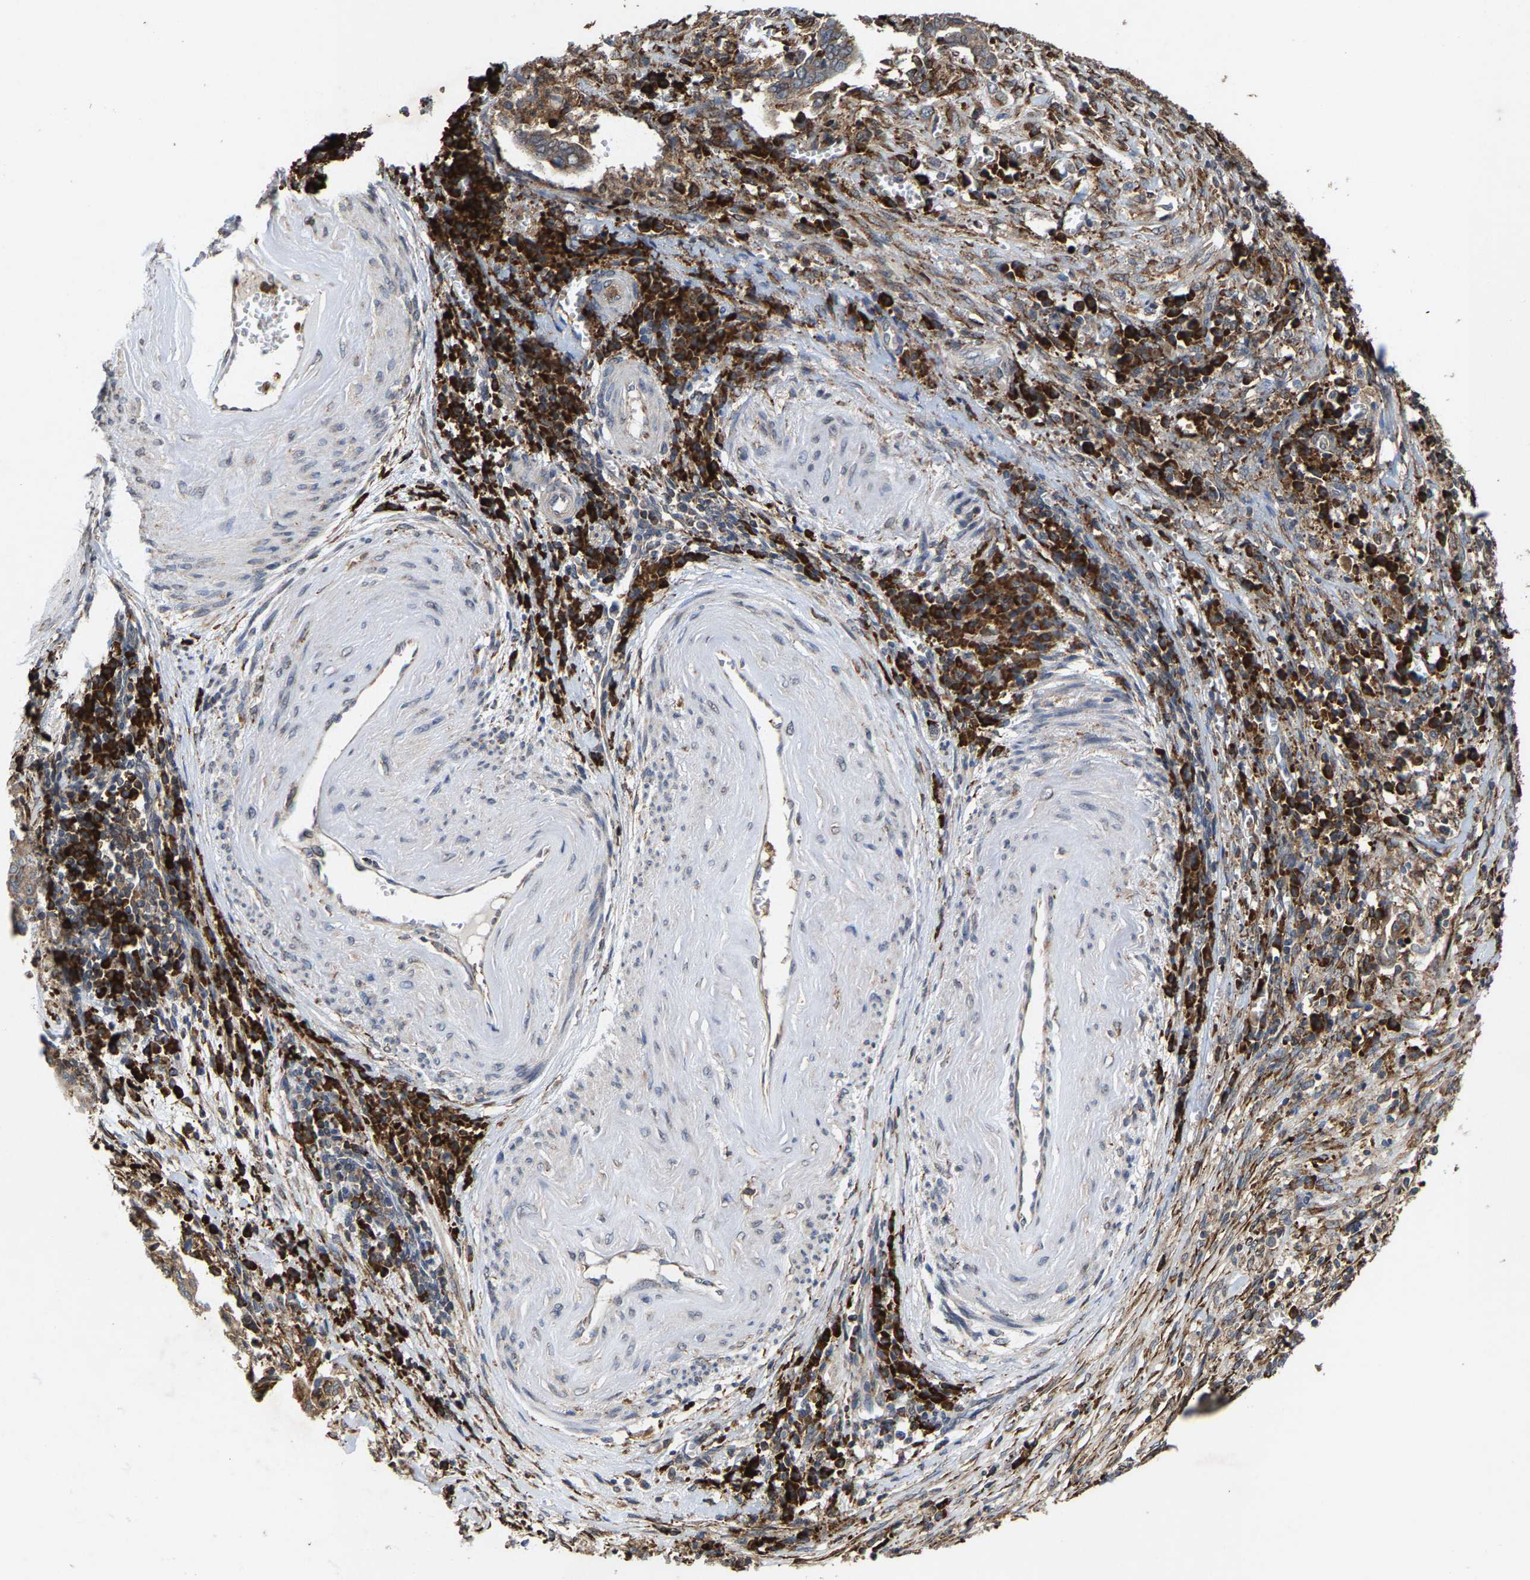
{"staining": {"intensity": "weak", "quantity": "25%-75%", "location": "cytoplasmic/membranous"}, "tissue": "cervical cancer", "cell_type": "Tumor cells", "image_type": "cancer", "snomed": [{"axis": "morphology", "description": "Adenocarcinoma, NOS"}, {"axis": "topography", "description": "Cervix"}], "caption": "Immunohistochemistry (IHC) of cervical adenocarcinoma demonstrates low levels of weak cytoplasmic/membranous expression in about 25%-75% of tumor cells.", "gene": "FGD3", "patient": {"sex": "female", "age": 44}}